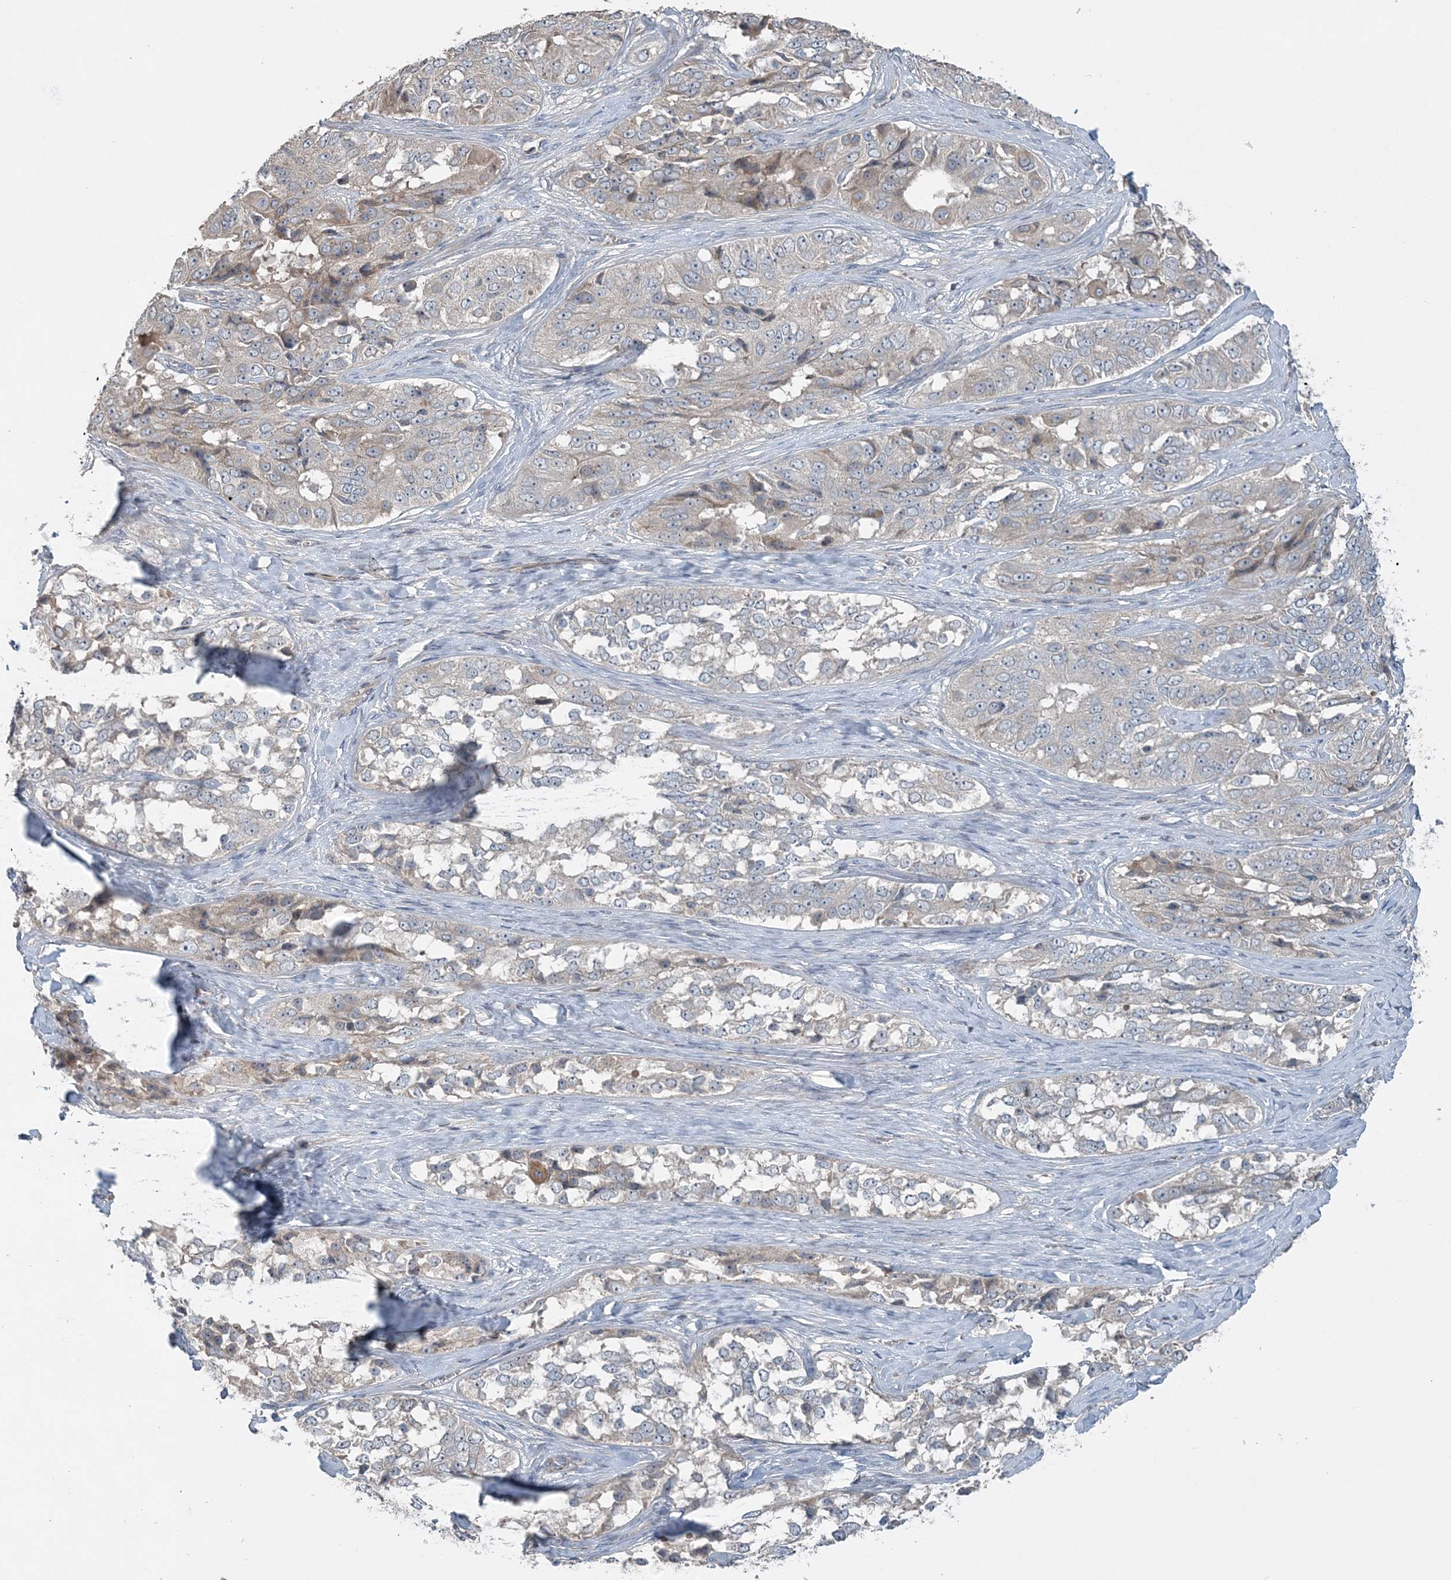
{"staining": {"intensity": "weak", "quantity": "<25%", "location": "cytoplasmic/membranous"}, "tissue": "ovarian cancer", "cell_type": "Tumor cells", "image_type": "cancer", "snomed": [{"axis": "morphology", "description": "Carcinoma, endometroid"}, {"axis": "topography", "description": "Ovary"}], "caption": "Ovarian cancer (endometroid carcinoma) stained for a protein using immunohistochemistry (IHC) reveals no positivity tumor cells.", "gene": "SLC4A10", "patient": {"sex": "female", "age": 51}}